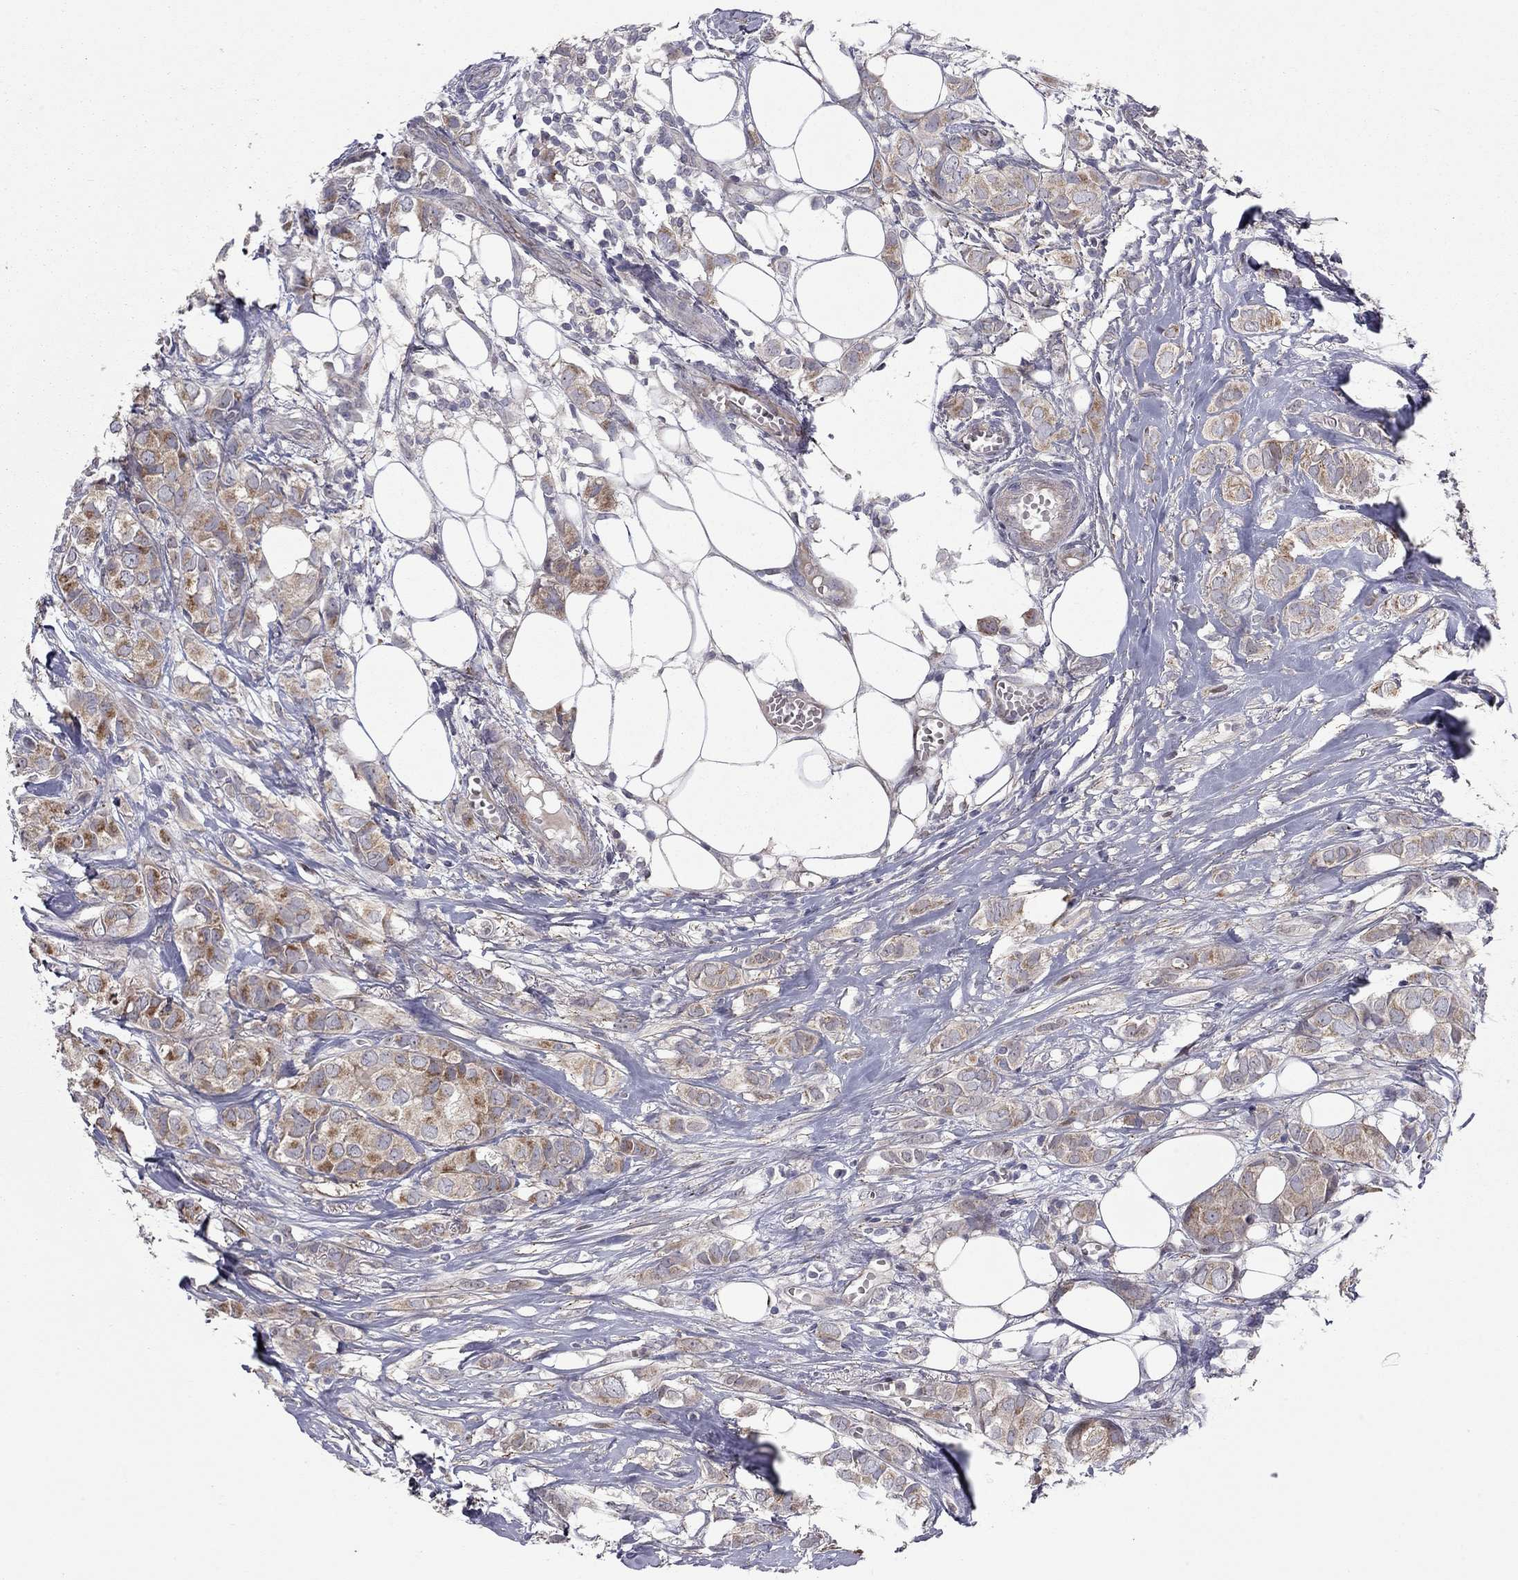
{"staining": {"intensity": "moderate", "quantity": ">75%", "location": "cytoplasmic/membranous"}, "tissue": "breast cancer", "cell_type": "Tumor cells", "image_type": "cancer", "snomed": [{"axis": "morphology", "description": "Duct carcinoma"}, {"axis": "topography", "description": "Breast"}], "caption": "This histopathology image shows IHC staining of breast intraductal carcinoma, with medium moderate cytoplasmic/membranous staining in about >75% of tumor cells.", "gene": "DUSP7", "patient": {"sex": "female", "age": 85}}